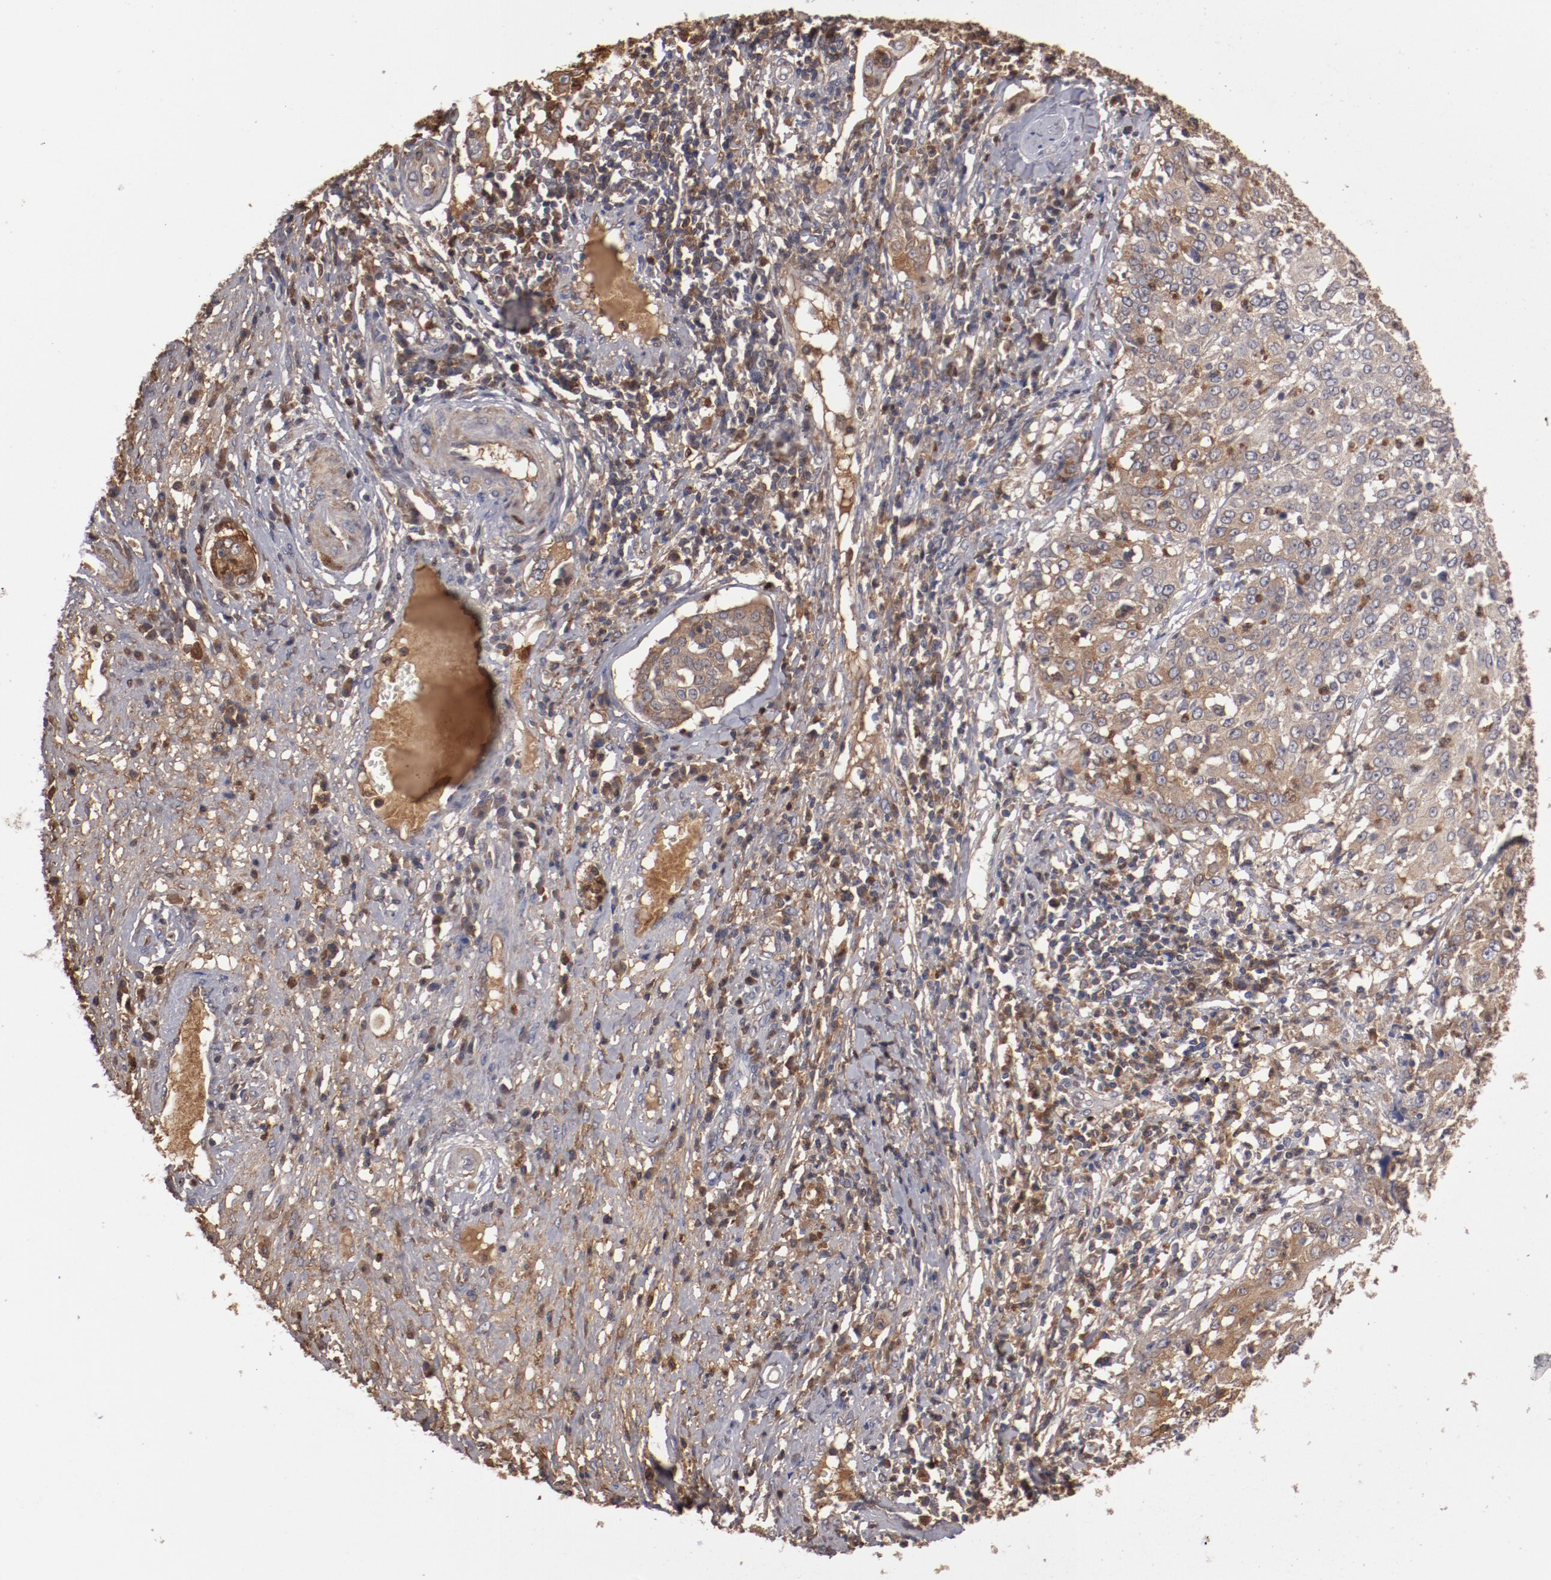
{"staining": {"intensity": "moderate", "quantity": ">75%", "location": "cytoplasmic/membranous"}, "tissue": "cervical cancer", "cell_type": "Tumor cells", "image_type": "cancer", "snomed": [{"axis": "morphology", "description": "Squamous cell carcinoma, NOS"}, {"axis": "topography", "description": "Cervix"}], "caption": "An image of cervical cancer stained for a protein displays moderate cytoplasmic/membranous brown staining in tumor cells.", "gene": "SERPINA7", "patient": {"sex": "female", "age": 39}}